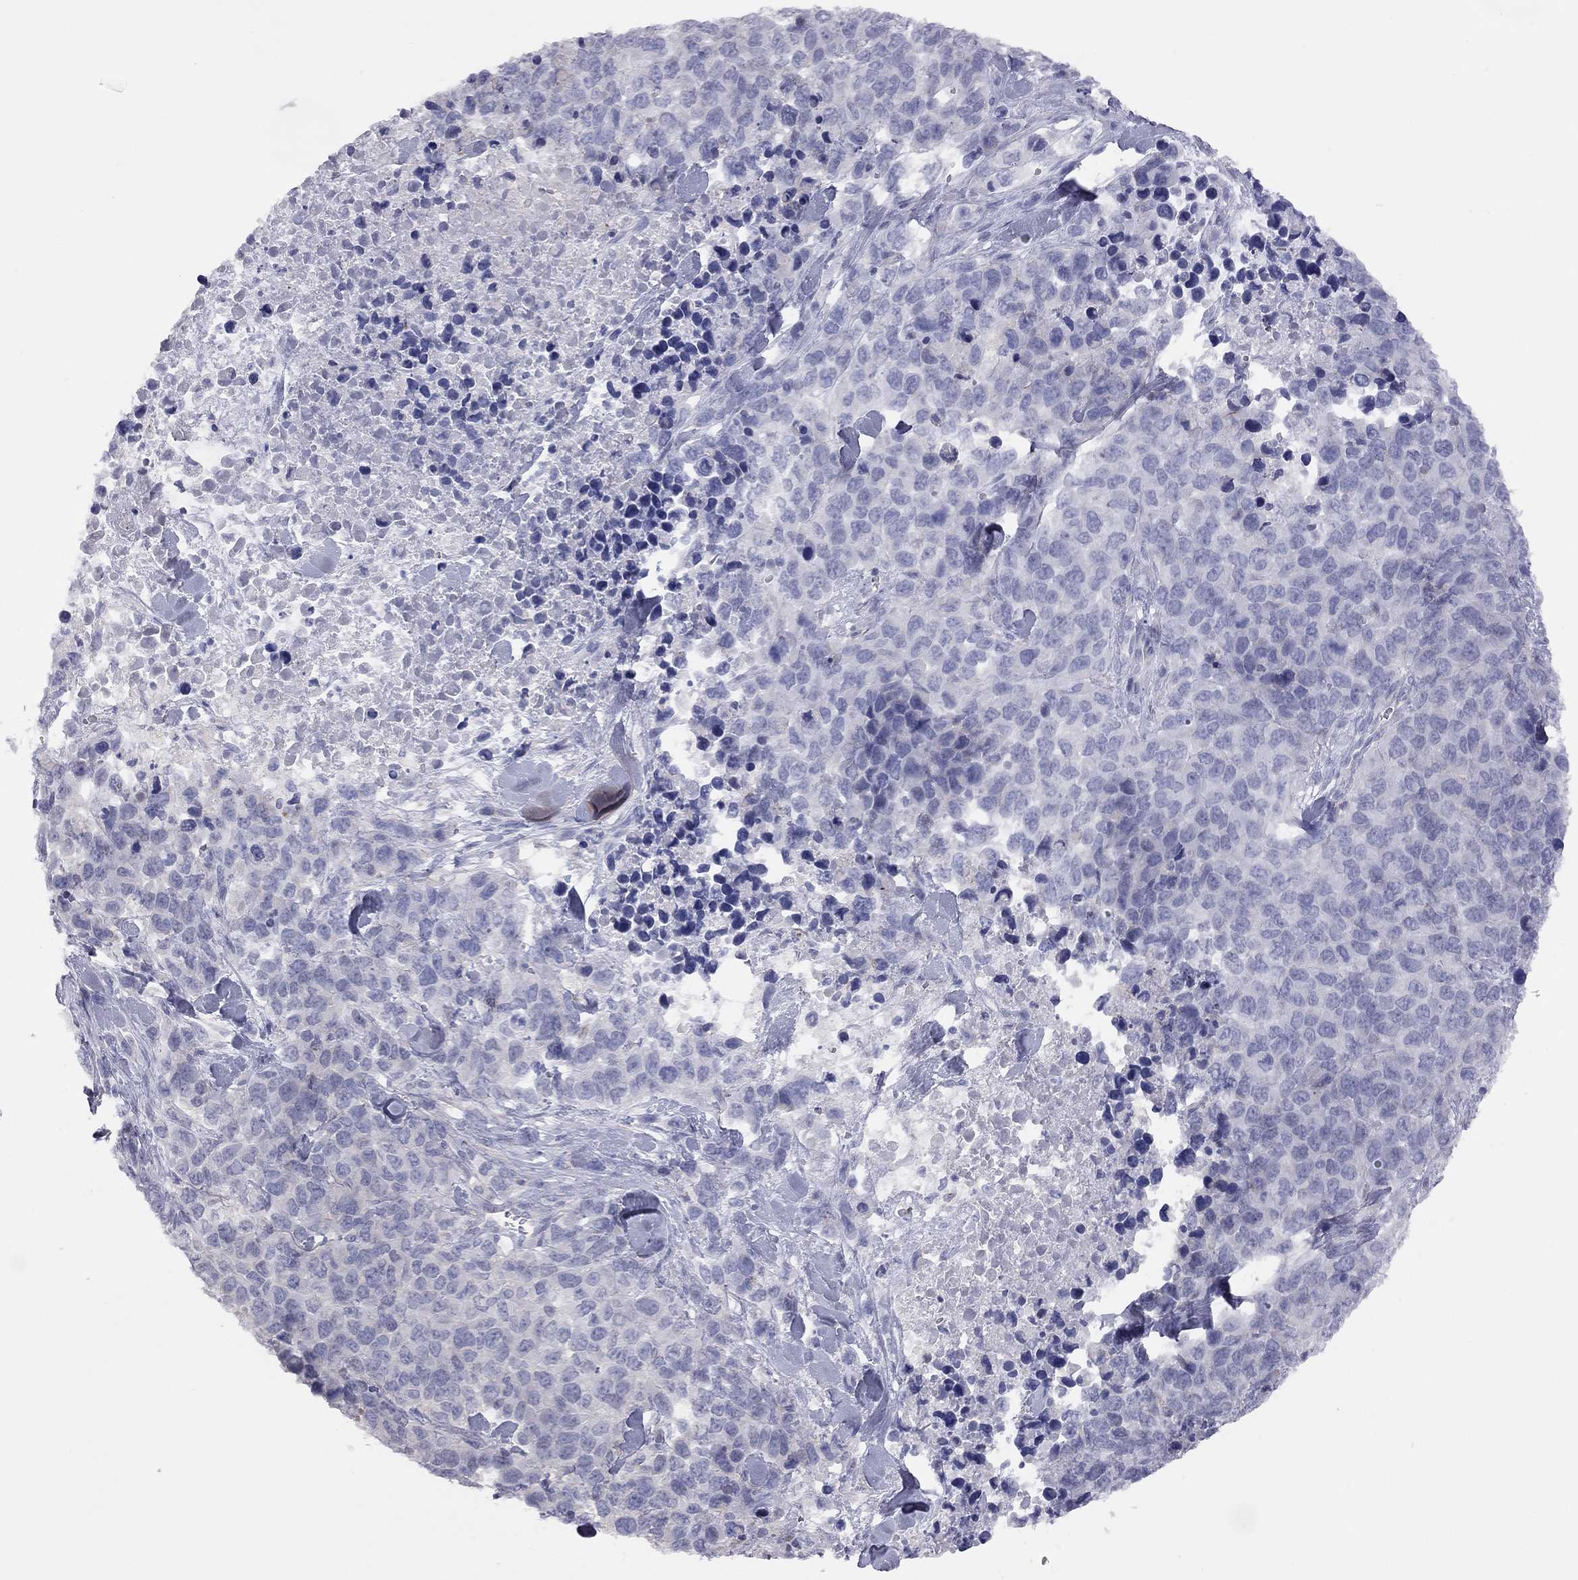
{"staining": {"intensity": "negative", "quantity": "none", "location": "none"}, "tissue": "melanoma", "cell_type": "Tumor cells", "image_type": "cancer", "snomed": [{"axis": "morphology", "description": "Malignant melanoma, Metastatic site"}, {"axis": "topography", "description": "Skin"}], "caption": "Immunohistochemistry photomicrograph of neoplastic tissue: melanoma stained with DAB (3,3'-diaminobenzidine) demonstrates no significant protein staining in tumor cells. The staining is performed using DAB brown chromogen with nuclei counter-stained in using hematoxylin.", "gene": "ADCYAP1", "patient": {"sex": "male", "age": 84}}